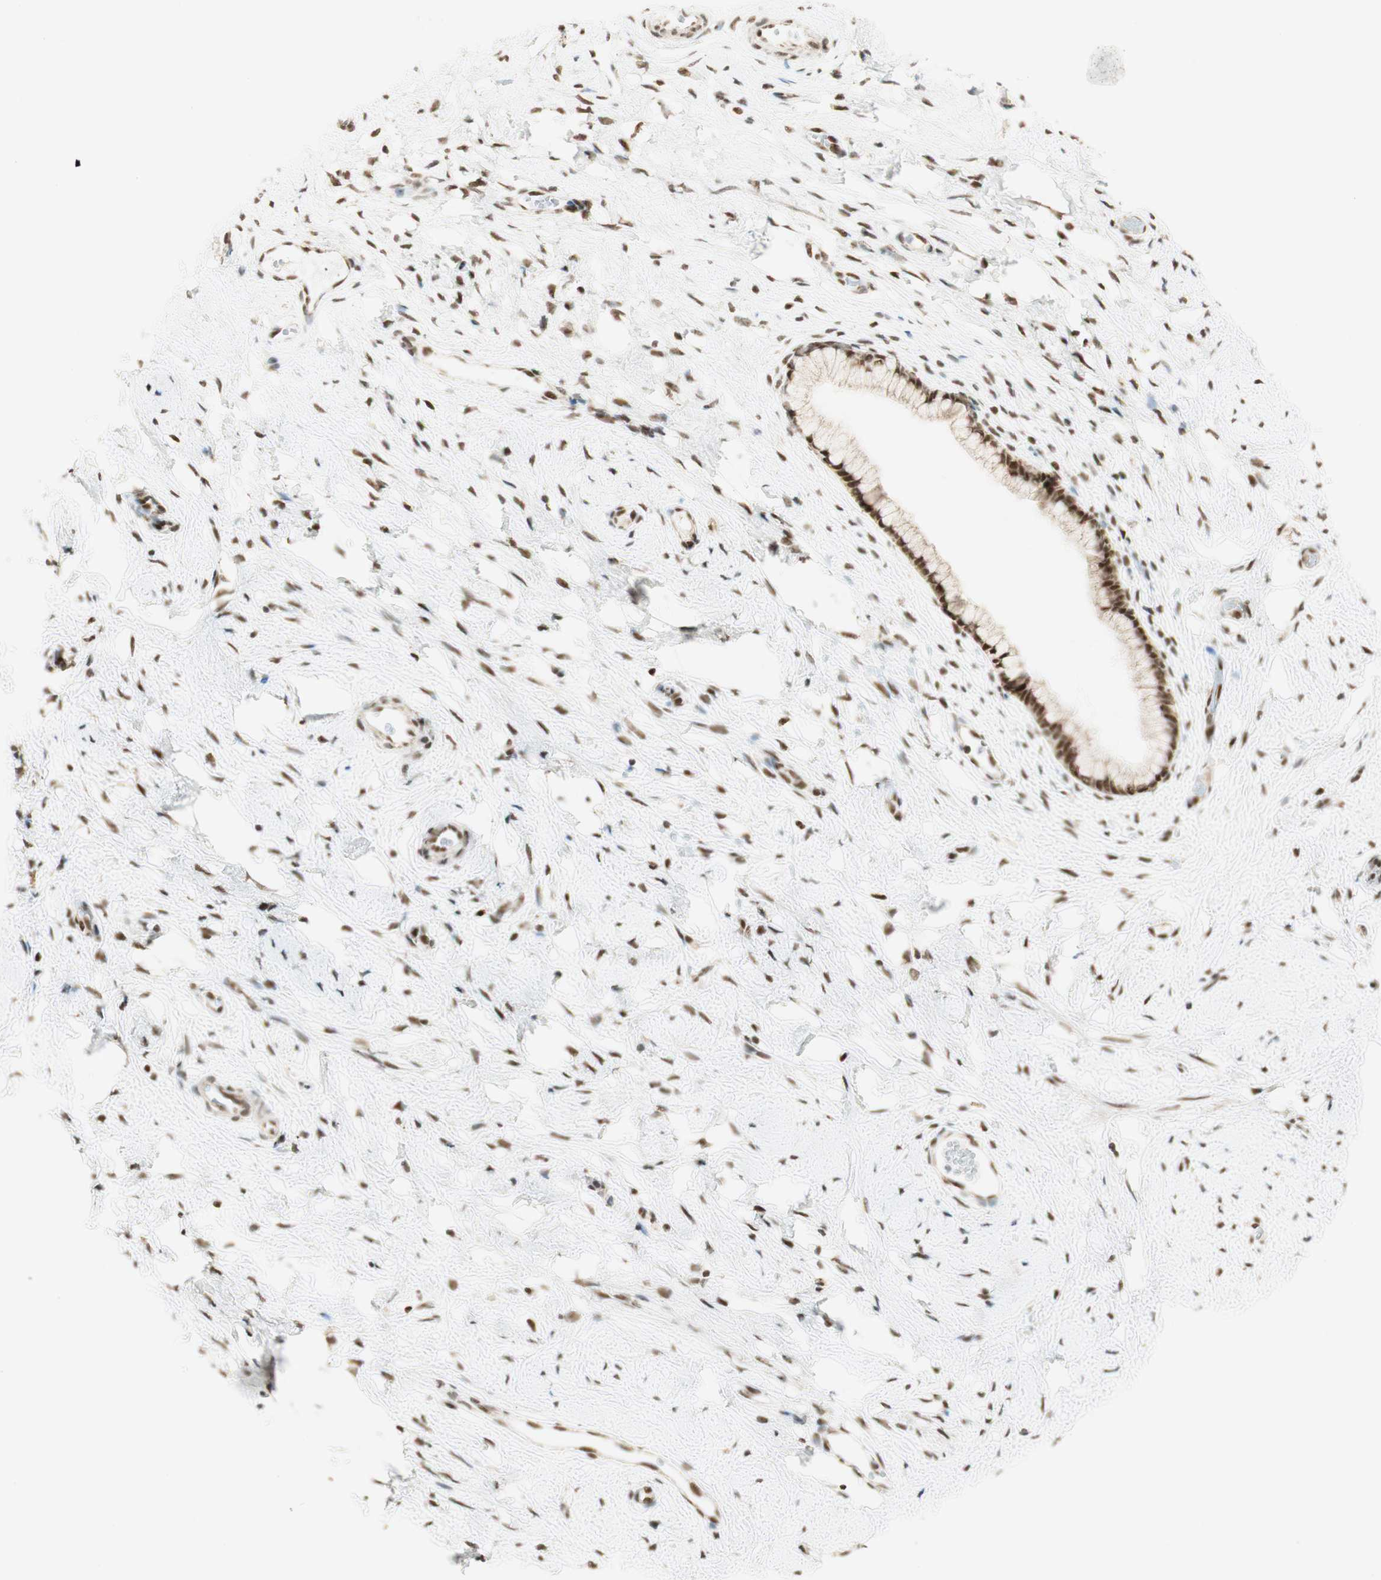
{"staining": {"intensity": "moderate", "quantity": ">75%", "location": "nuclear"}, "tissue": "cervix", "cell_type": "Glandular cells", "image_type": "normal", "snomed": [{"axis": "morphology", "description": "Normal tissue, NOS"}, {"axis": "topography", "description": "Cervix"}], "caption": "Brown immunohistochemical staining in benign human cervix exhibits moderate nuclear positivity in approximately >75% of glandular cells. (DAB (3,3'-diaminobenzidine) = brown stain, brightfield microscopy at high magnification).", "gene": "ZNF782", "patient": {"sex": "female", "age": 65}}